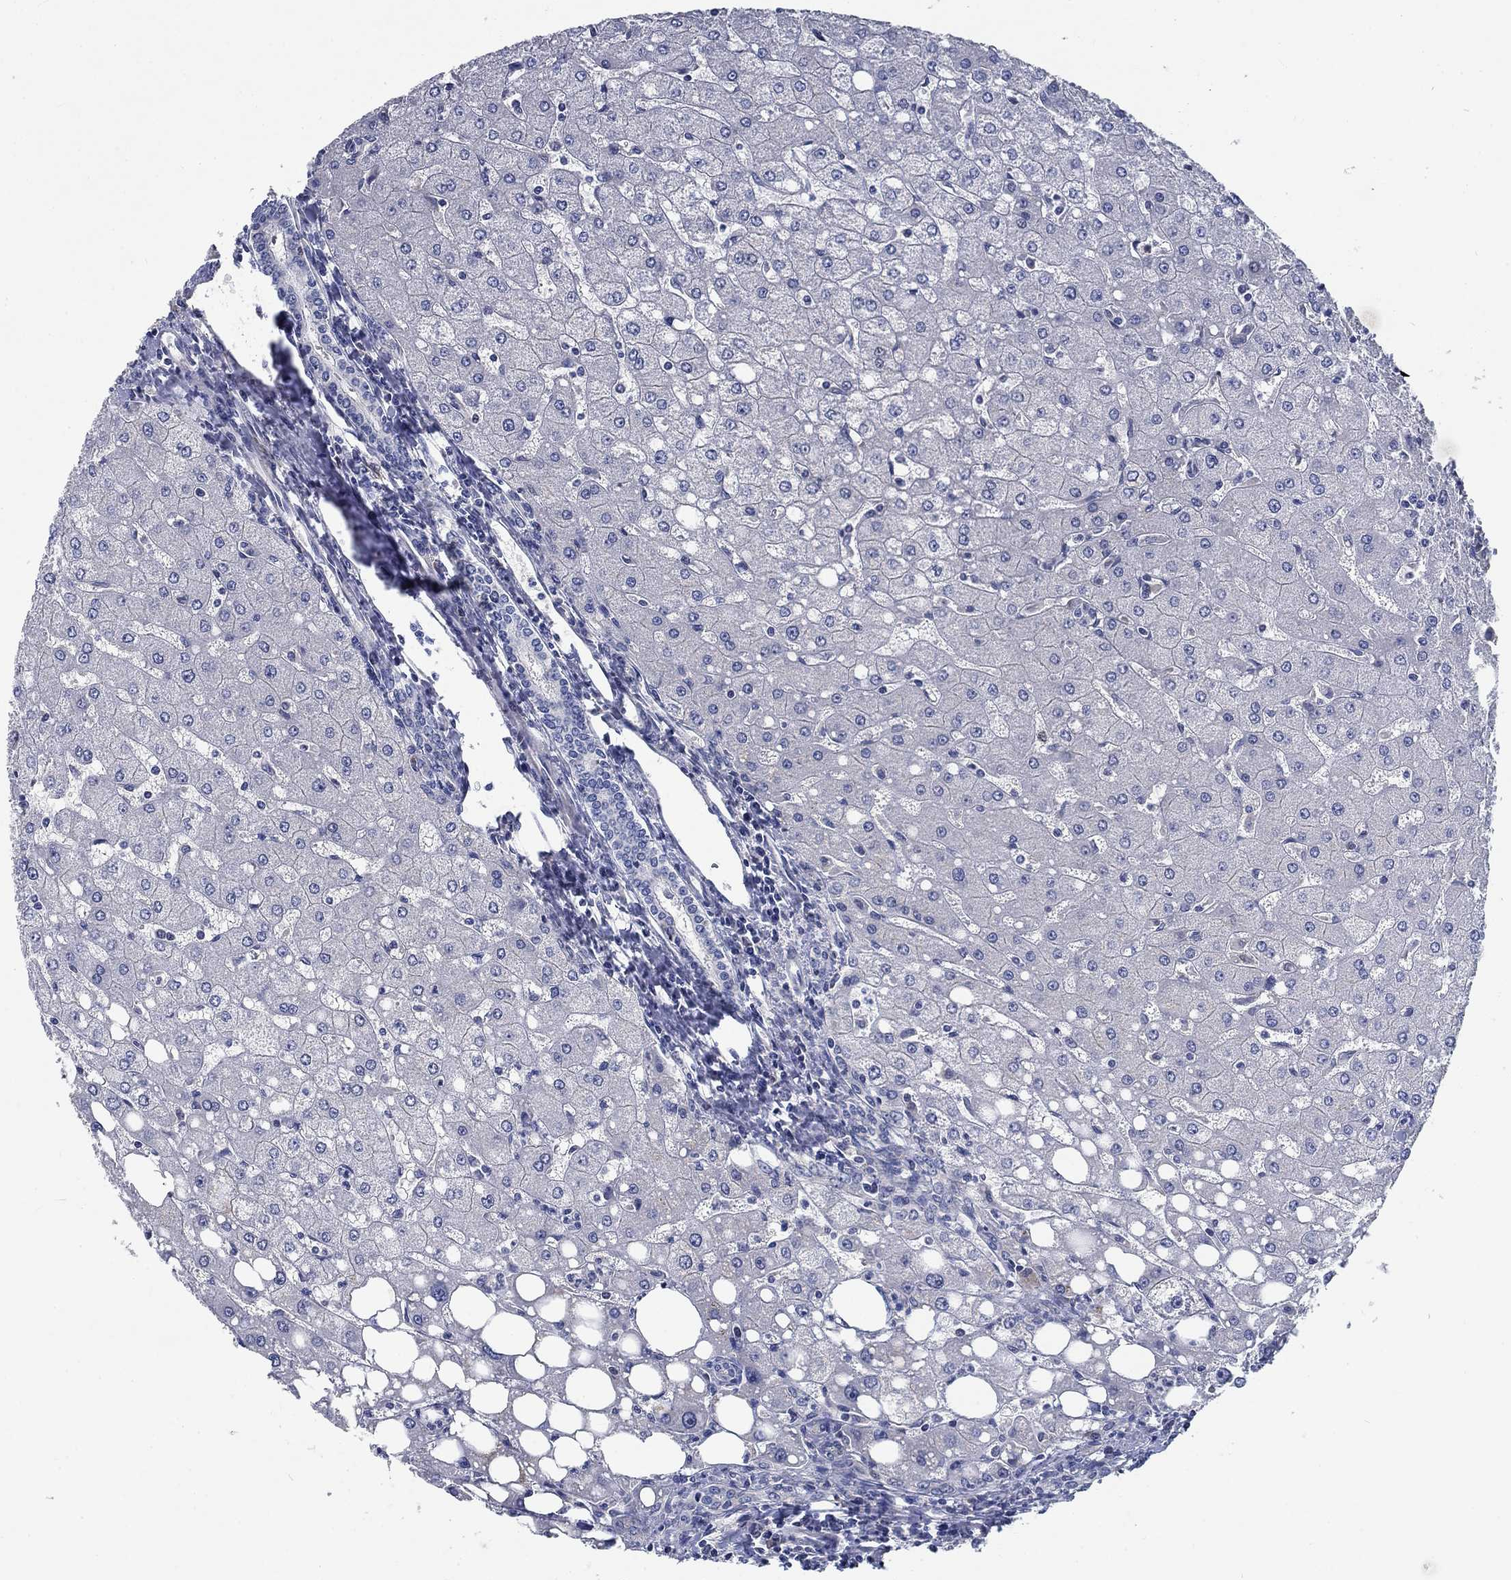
{"staining": {"intensity": "negative", "quantity": "none", "location": "none"}, "tissue": "liver", "cell_type": "Cholangiocytes", "image_type": "normal", "snomed": [{"axis": "morphology", "description": "Normal tissue, NOS"}, {"axis": "topography", "description": "Liver"}], "caption": "Immunohistochemical staining of unremarkable liver reveals no significant expression in cholangiocytes.", "gene": "MMP24", "patient": {"sex": "female", "age": 53}}